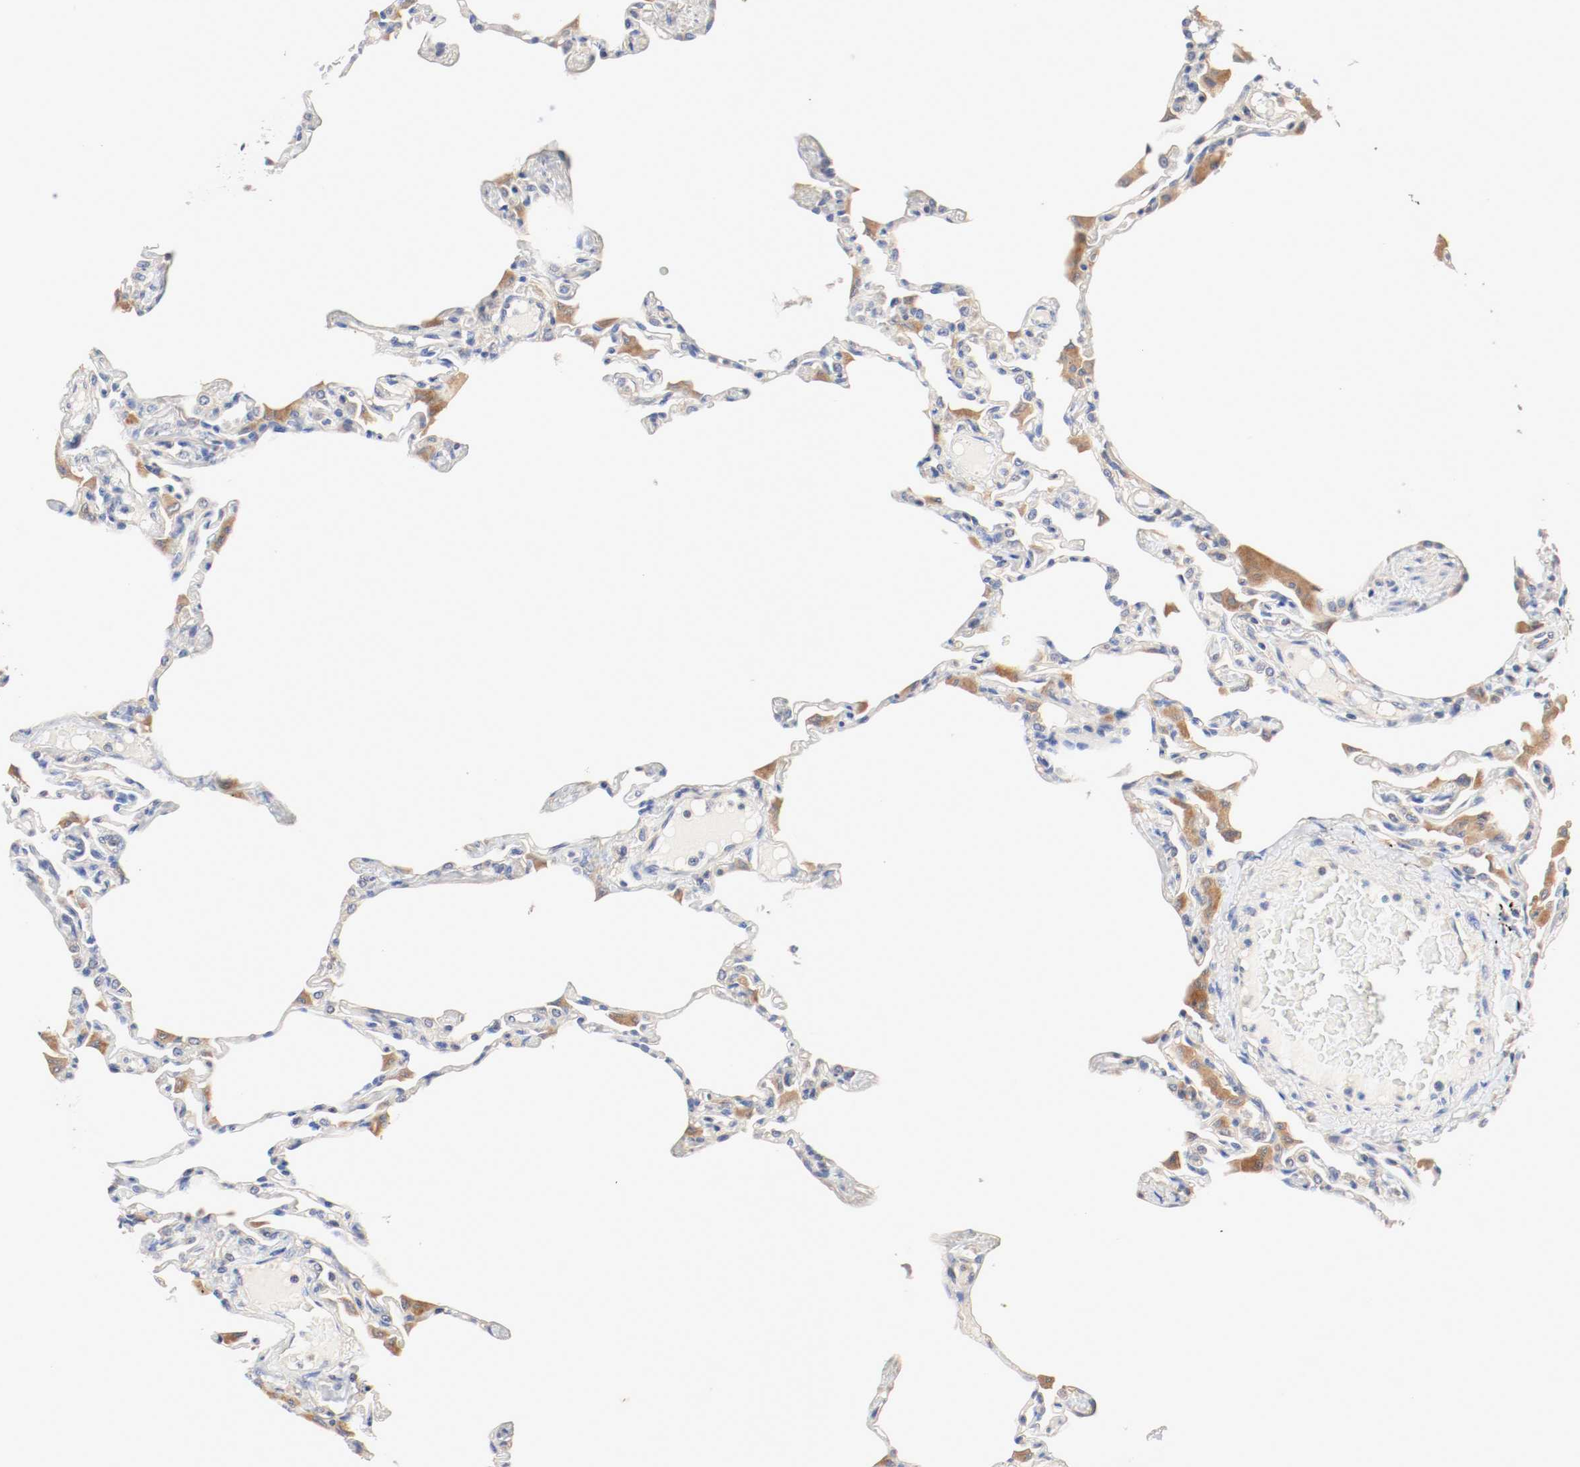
{"staining": {"intensity": "weak", "quantity": "25%-75%", "location": "cytoplasmic/membranous"}, "tissue": "lung", "cell_type": "Alveolar cells", "image_type": "normal", "snomed": [{"axis": "morphology", "description": "Normal tissue, NOS"}, {"axis": "topography", "description": "Lung"}], "caption": "Protein analysis of unremarkable lung demonstrates weak cytoplasmic/membranous staining in about 25%-75% of alveolar cells. Immunohistochemistry stains the protein of interest in brown and the nuclei are stained blue.", "gene": "GIT1", "patient": {"sex": "female", "age": 49}}